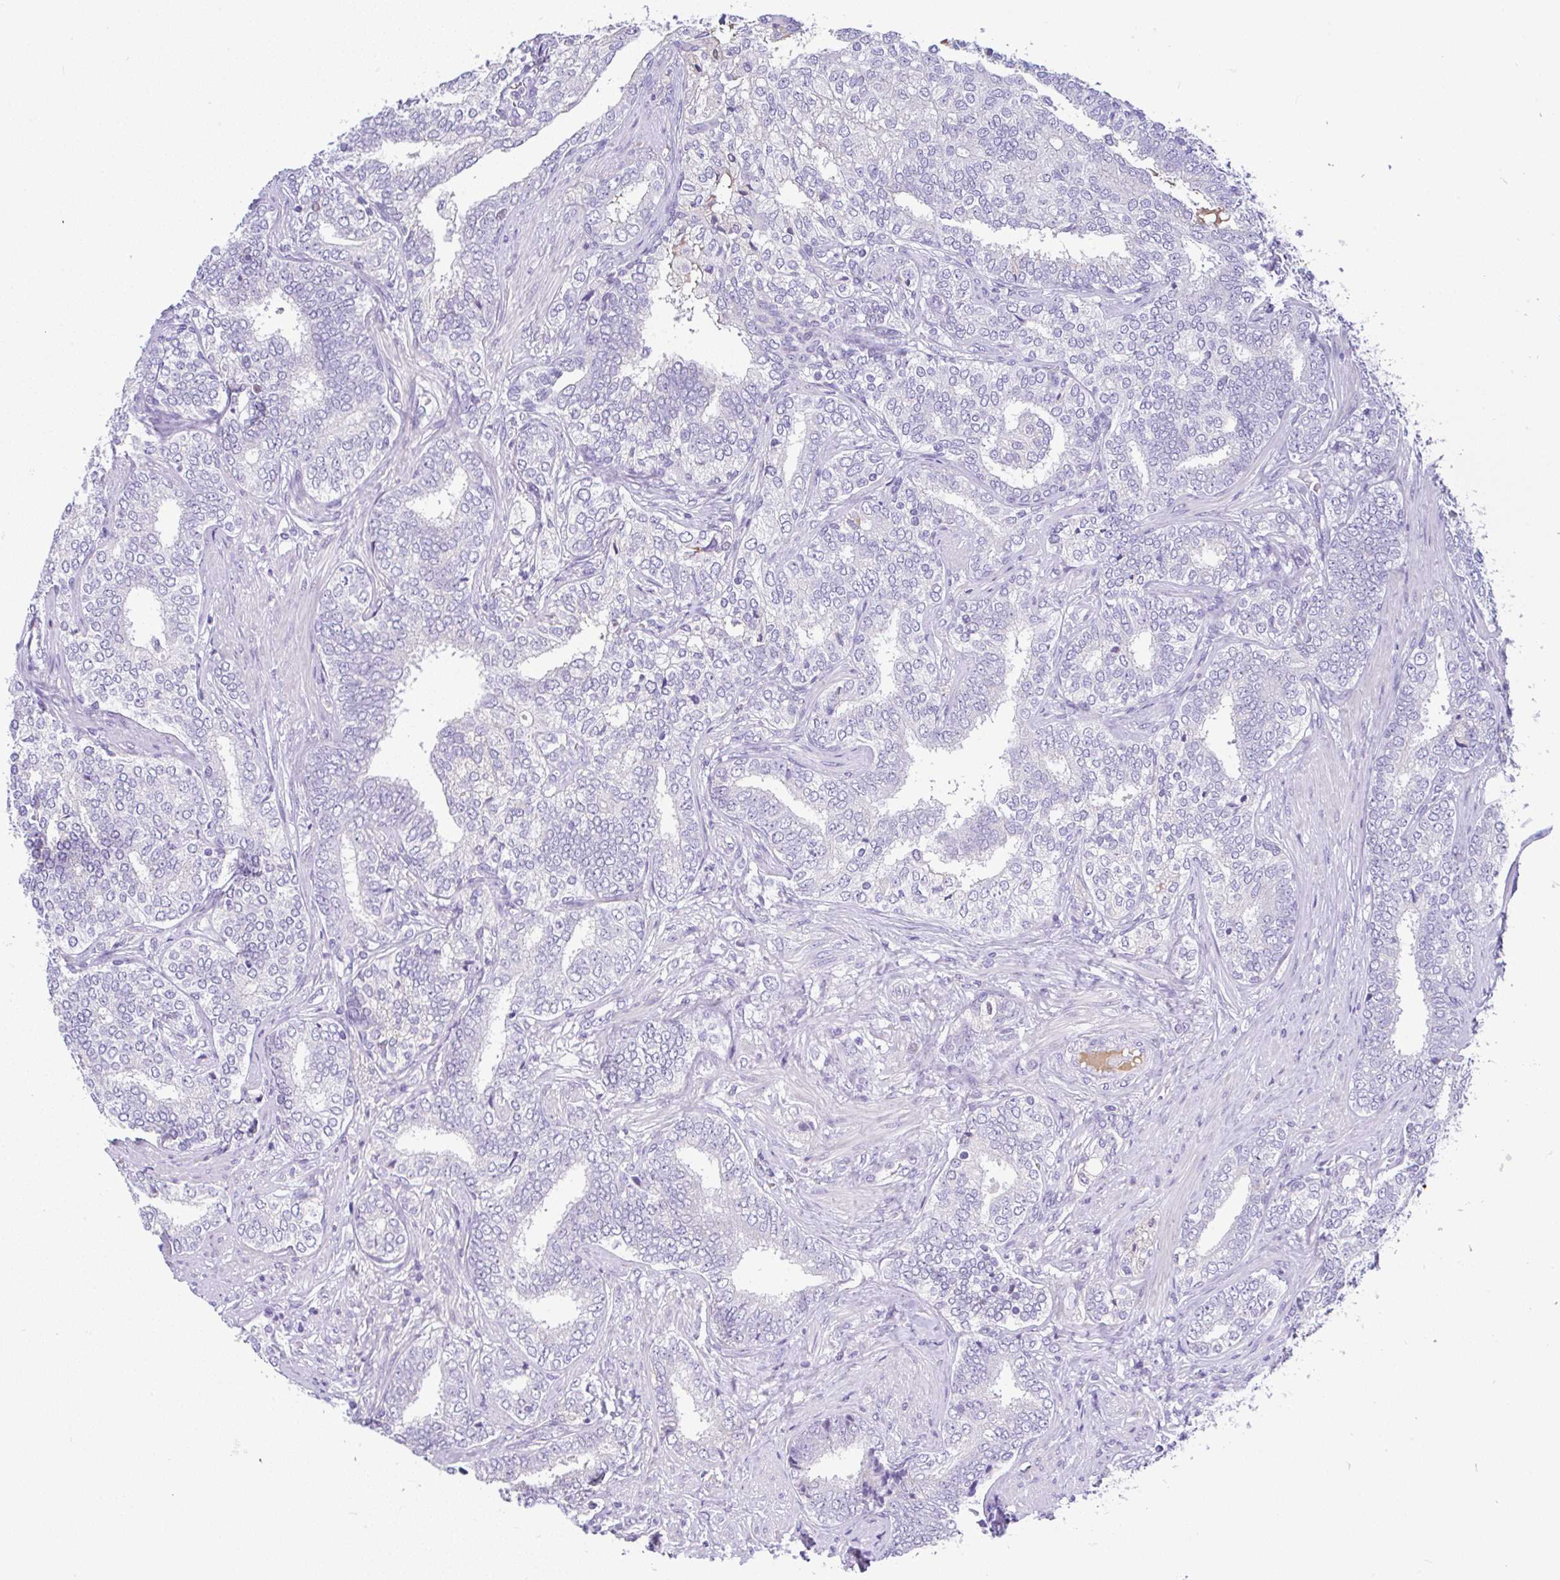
{"staining": {"intensity": "negative", "quantity": "none", "location": "none"}, "tissue": "prostate cancer", "cell_type": "Tumor cells", "image_type": "cancer", "snomed": [{"axis": "morphology", "description": "Adenocarcinoma, High grade"}, {"axis": "topography", "description": "Prostate"}], "caption": "This is an immunohistochemistry image of prostate adenocarcinoma (high-grade). There is no staining in tumor cells.", "gene": "SERPINE3", "patient": {"sex": "male", "age": 72}}